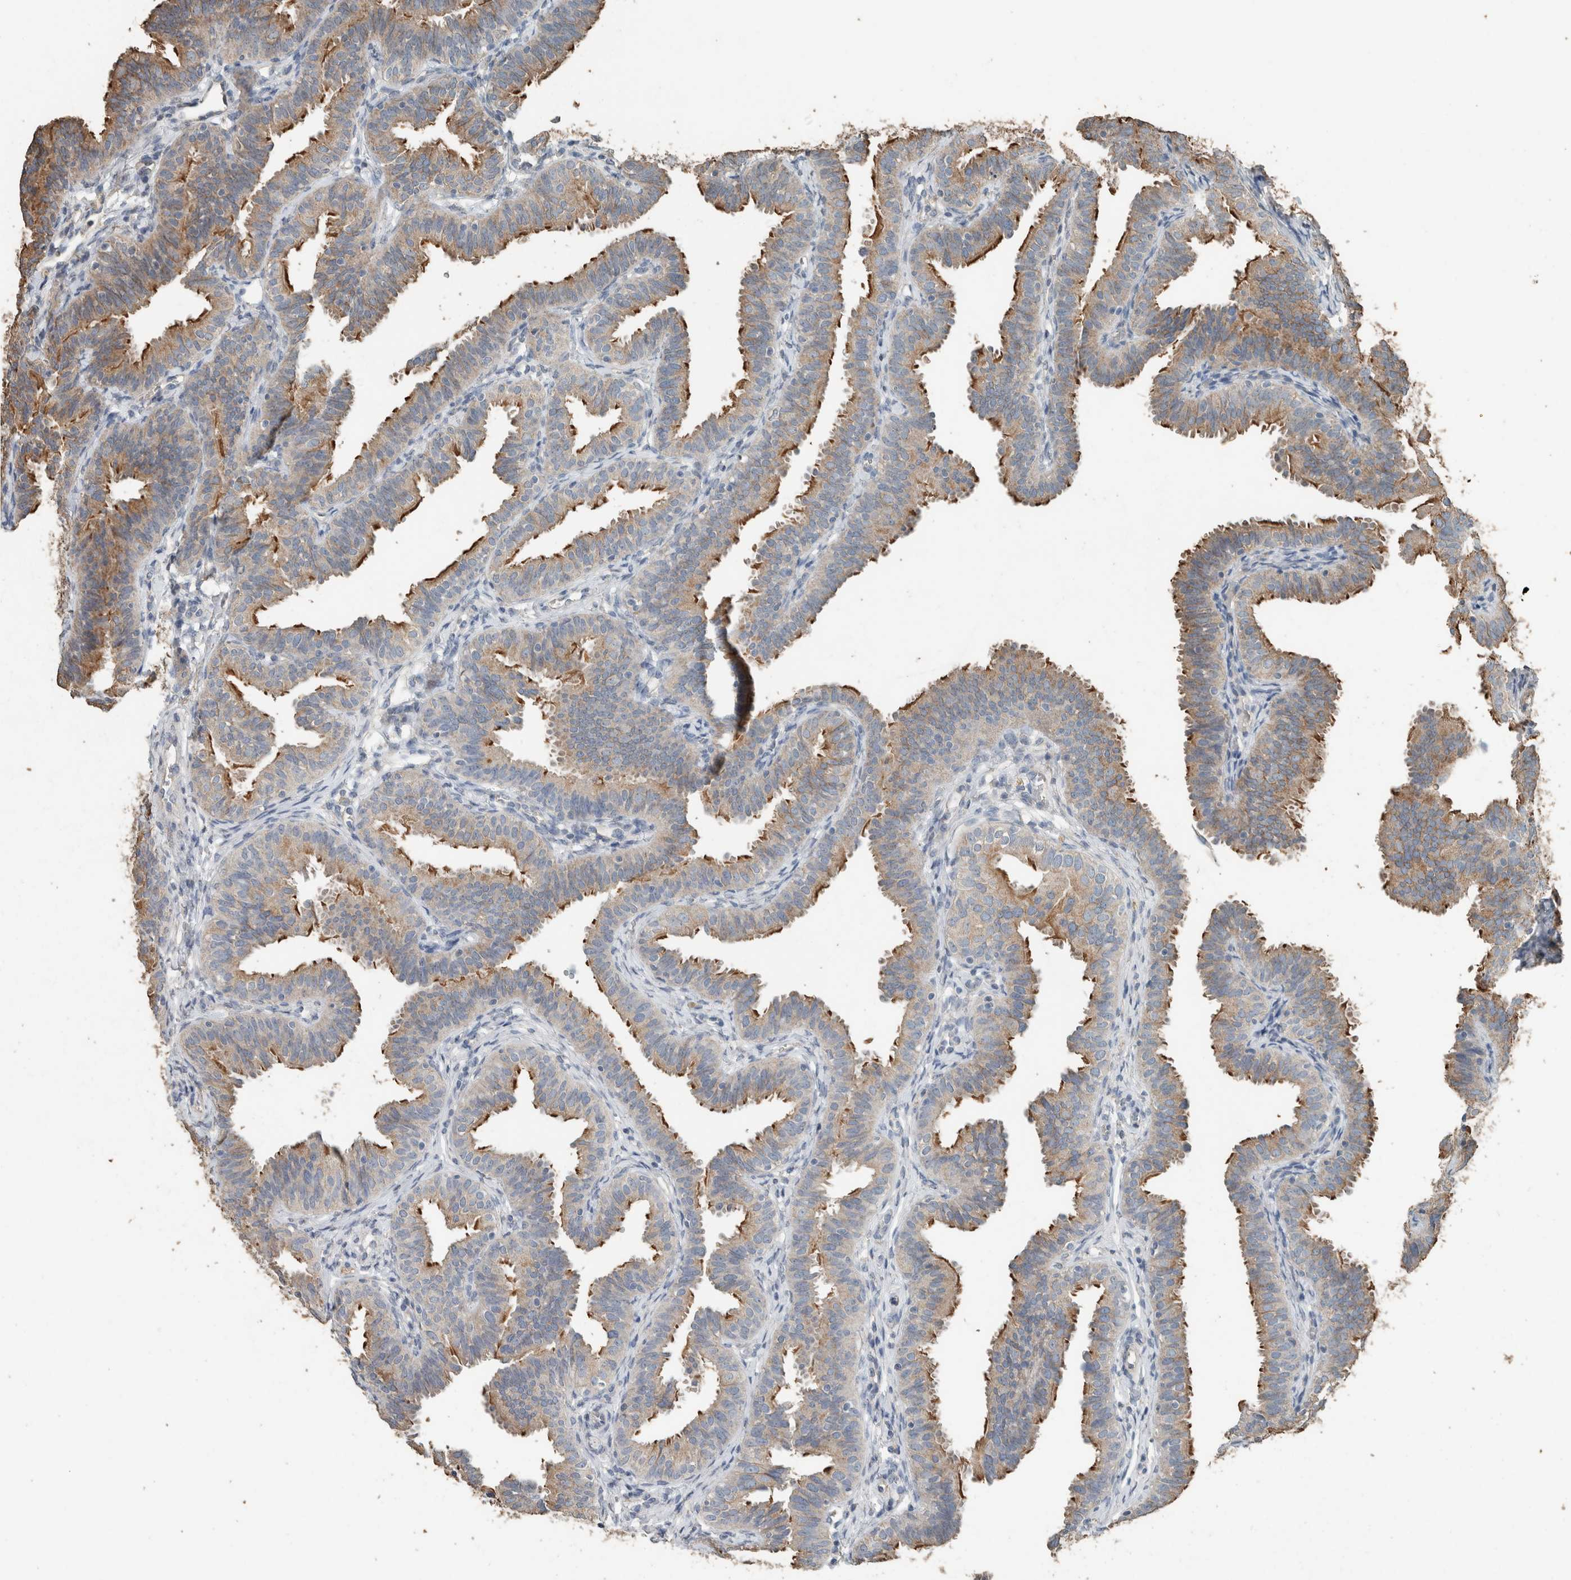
{"staining": {"intensity": "moderate", "quantity": ">75%", "location": "cytoplasmic/membranous"}, "tissue": "fallopian tube", "cell_type": "Glandular cells", "image_type": "normal", "snomed": [{"axis": "morphology", "description": "Normal tissue, NOS"}, {"axis": "topography", "description": "Fallopian tube"}], "caption": "Protein analysis of normal fallopian tube displays moderate cytoplasmic/membranous positivity in about >75% of glandular cells.", "gene": "ACVR2B", "patient": {"sex": "female", "age": 35}}